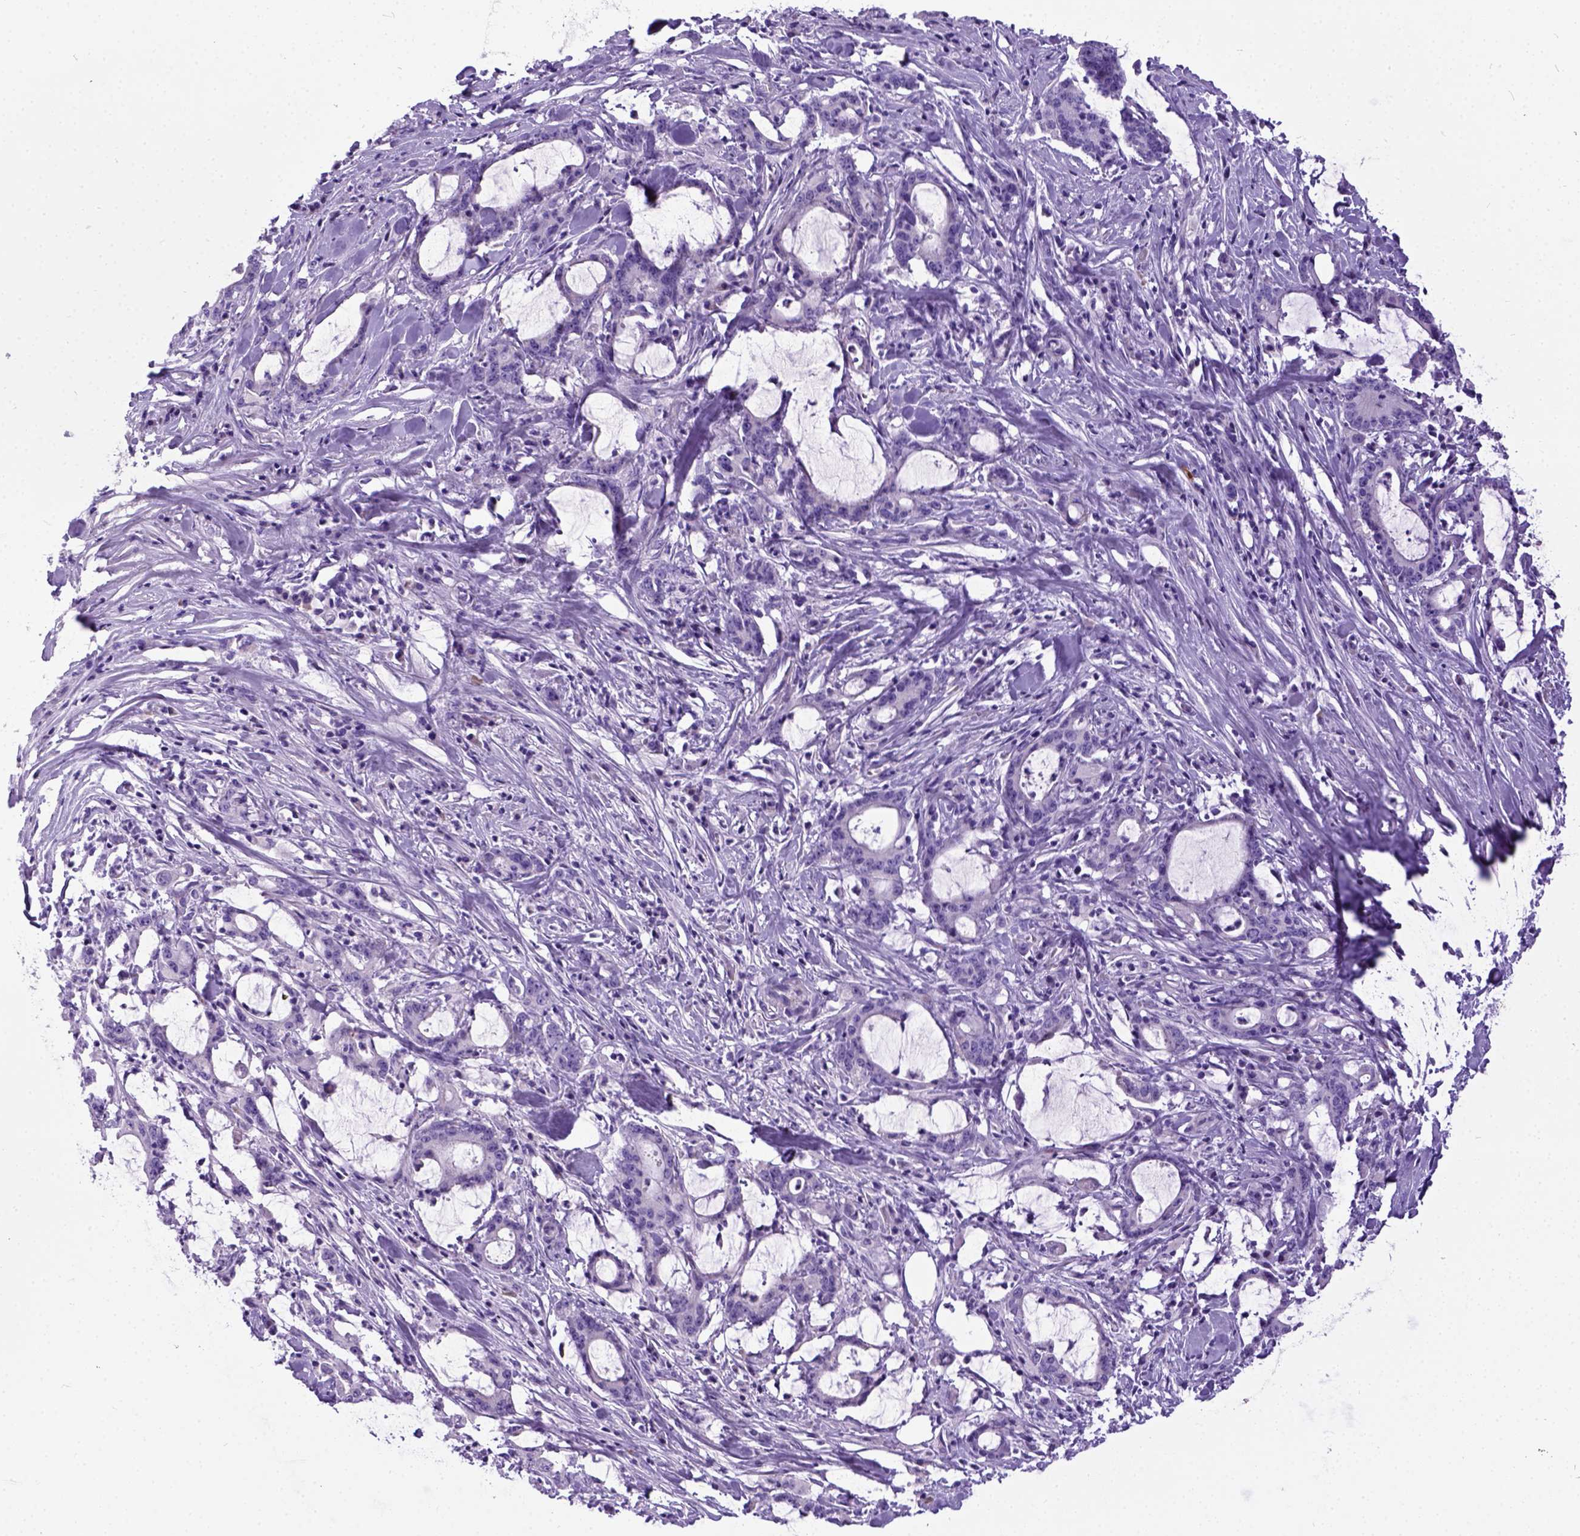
{"staining": {"intensity": "negative", "quantity": "none", "location": "none"}, "tissue": "stomach cancer", "cell_type": "Tumor cells", "image_type": "cancer", "snomed": [{"axis": "morphology", "description": "Adenocarcinoma, NOS"}, {"axis": "topography", "description": "Stomach, upper"}], "caption": "Immunohistochemistry of human stomach cancer (adenocarcinoma) reveals no expression in tumor cells.", "gene": "IGF2", "patient": {"sex": "male", "age": 68}}